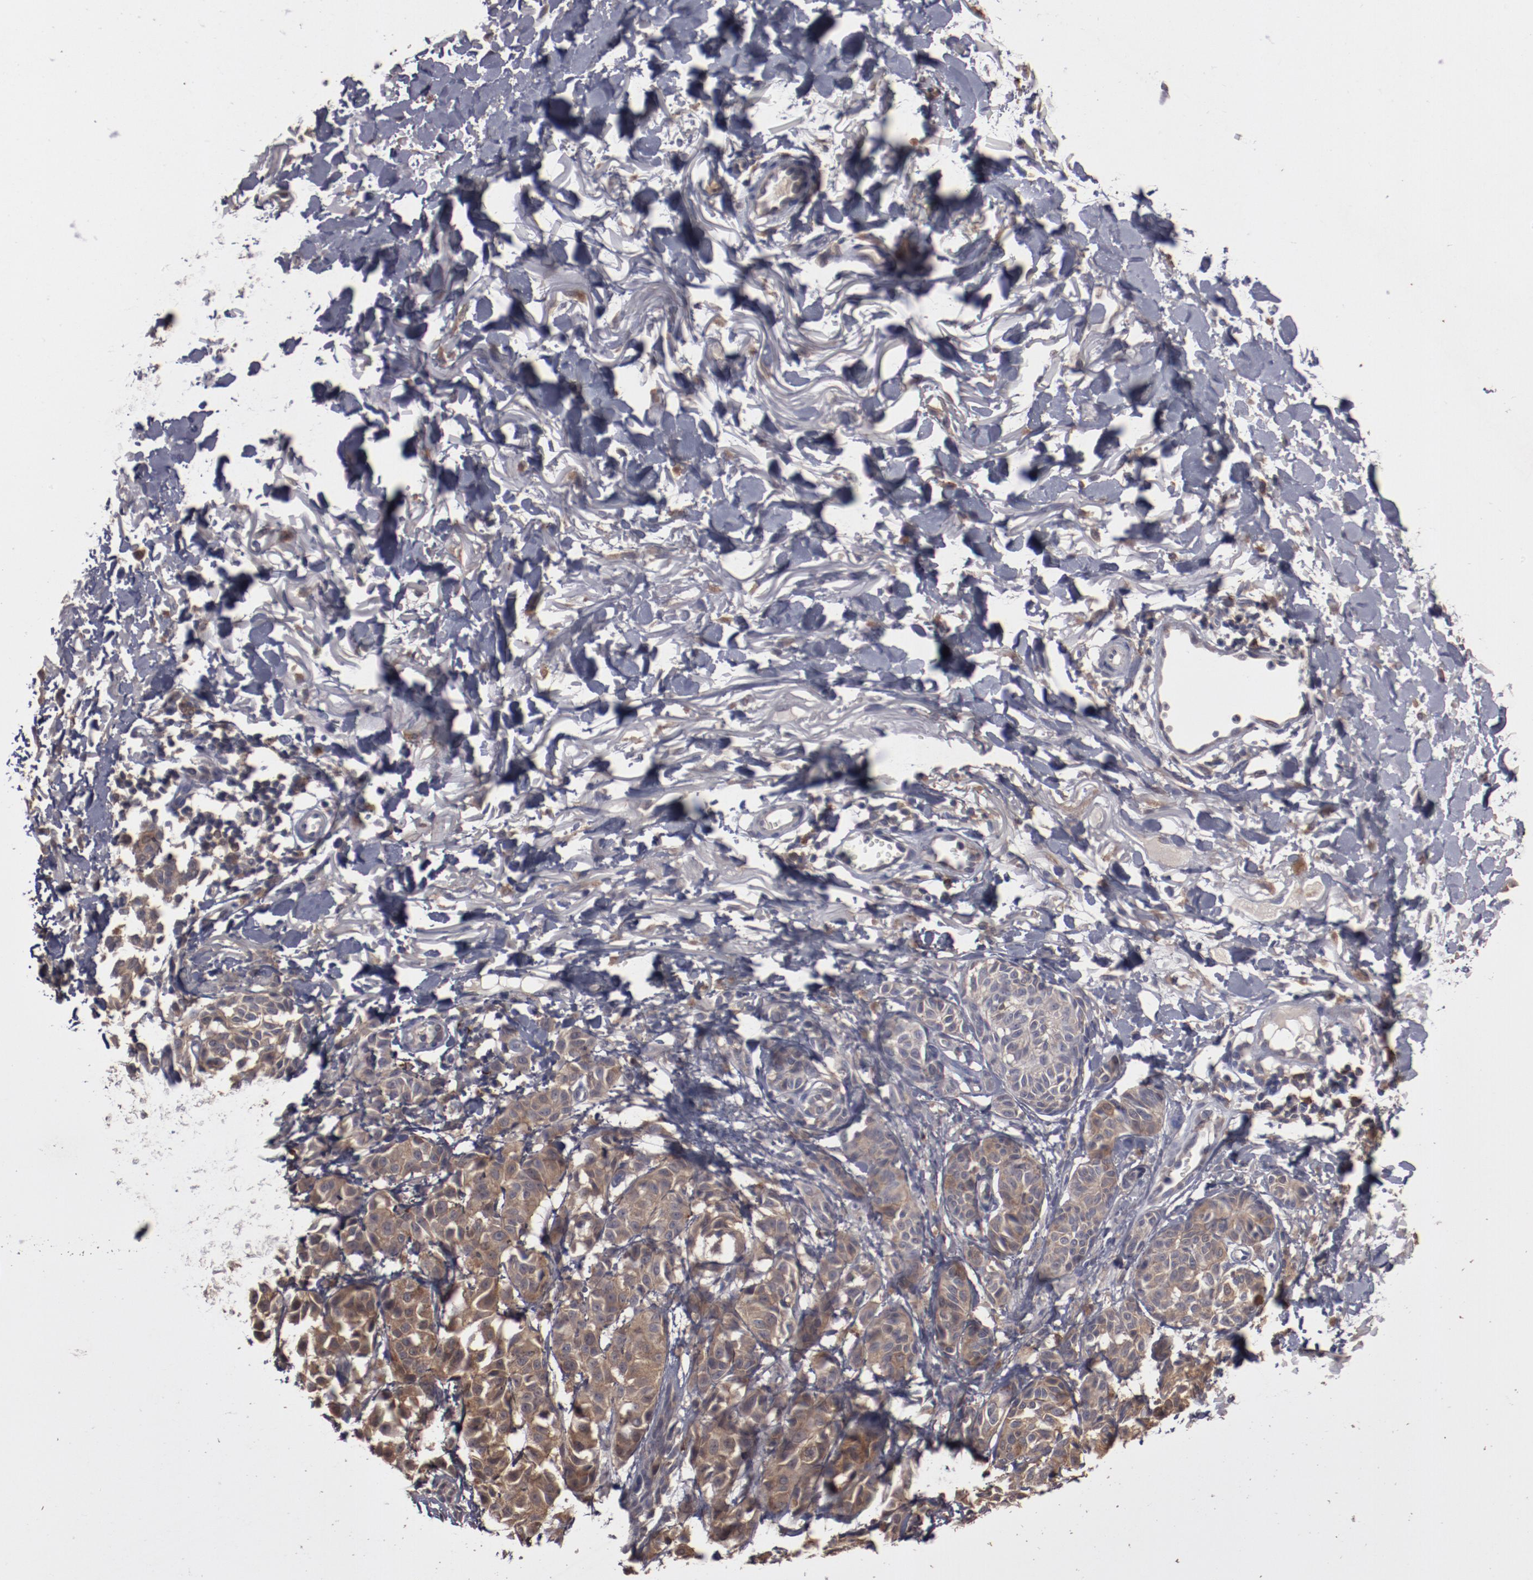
{"staining": {"intensity": "moderate", "quantity": ">75%", "location": "cytoplasmic/membranous"}, "tissue": "melanoma", "cell_type": "Tumor cells", "image_type": "cancer", "snomed": [{"axis": "morphology", "description": "Malignant melanoma, NOS"}, {"axis": "topography", "description": "Skin"}], "caption": "DAB (3,3'-diaminobenzidine) immunohistochemical staining of malignant melanoma displays moderate cytoplasmic/membranous protein positivity in about >75% of tumor cells.", "gene": "LRRC75B", "patient": {"sex": "male", "age": 76}}